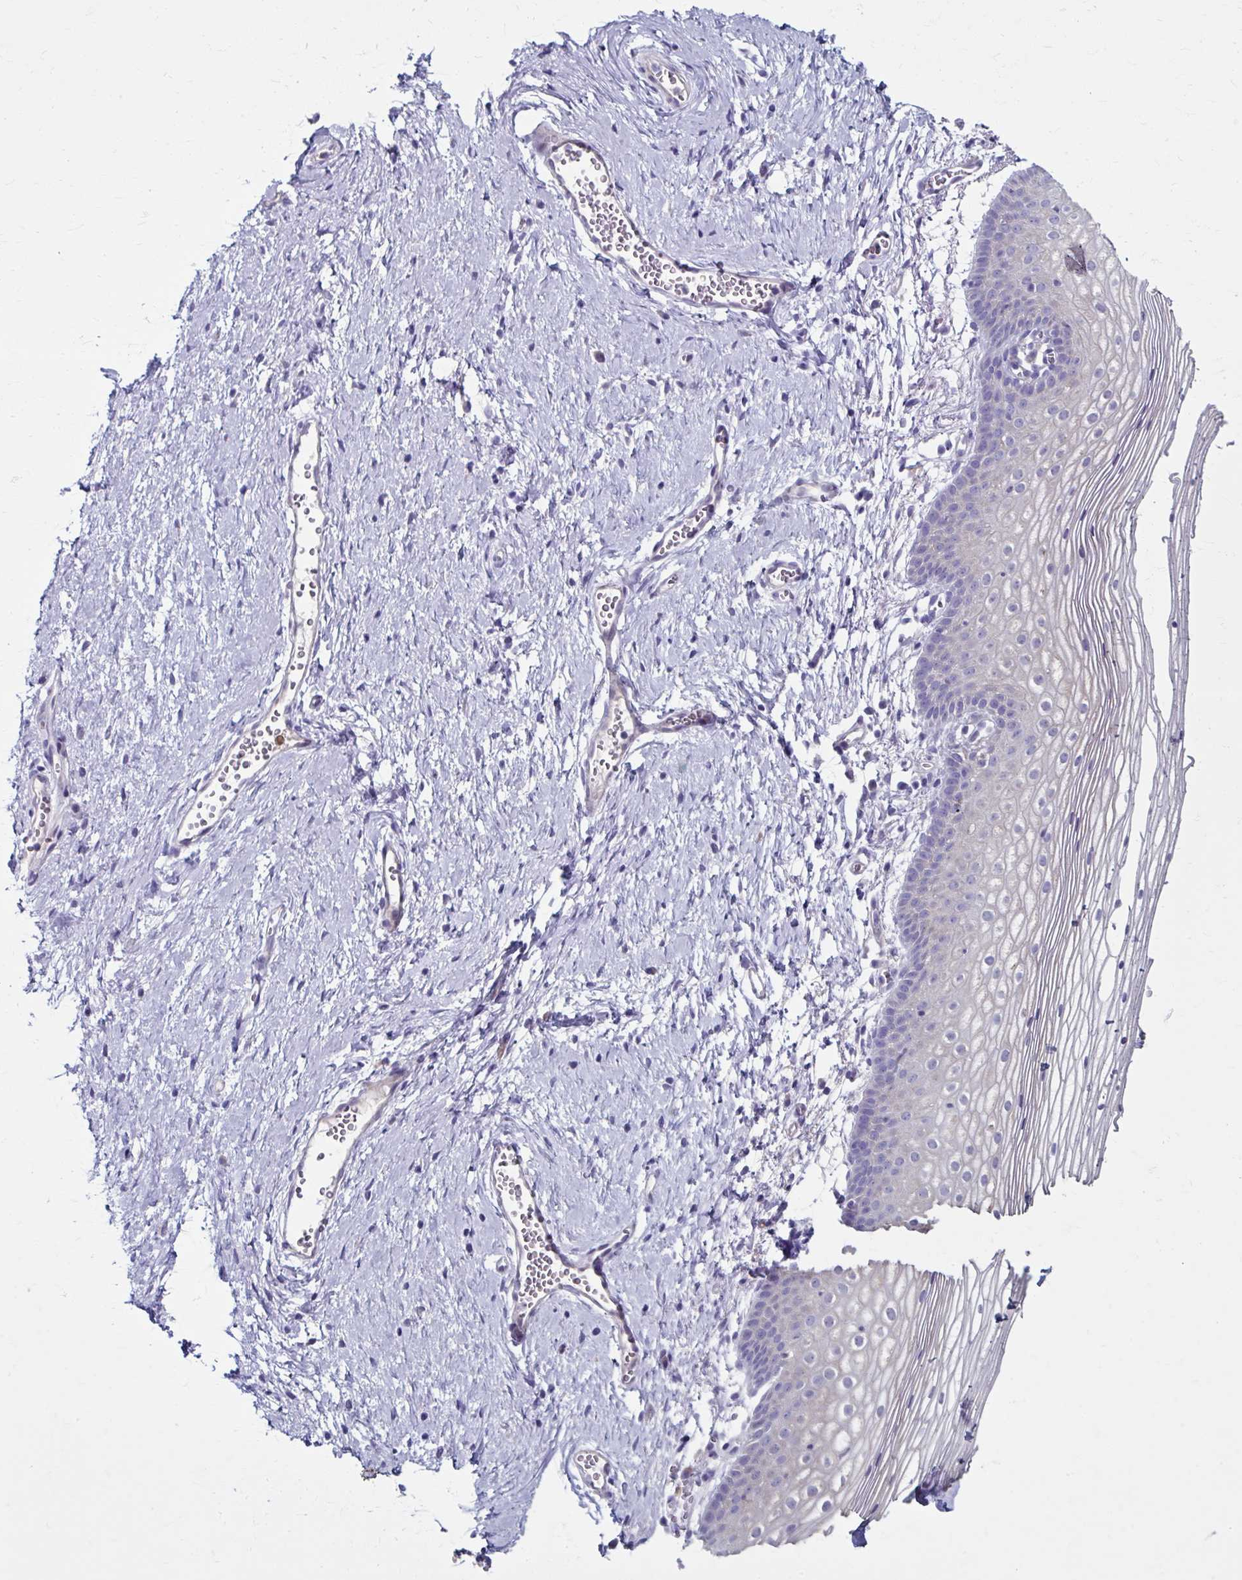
{"staining": {"intensity": "negative", "quantity": "none", "location": "none"}, "tissue": "vagina", "cell_type": "Squamous epithelial cells", "image_type": "normal", "snomed": [{"axis": "morphology", "description": "Normal tissue, NOS"}, {"axis": "topography", "description": "Vagina"}], "caption": "The IHC histopathology image has no significant staining in squamous epithelial cells of vagina. (DAB (3,3'-diaminobenzidine) IHC, high magnification).", "gene": "ZNF555", "patient": {"sex": "female", "age": 56}}